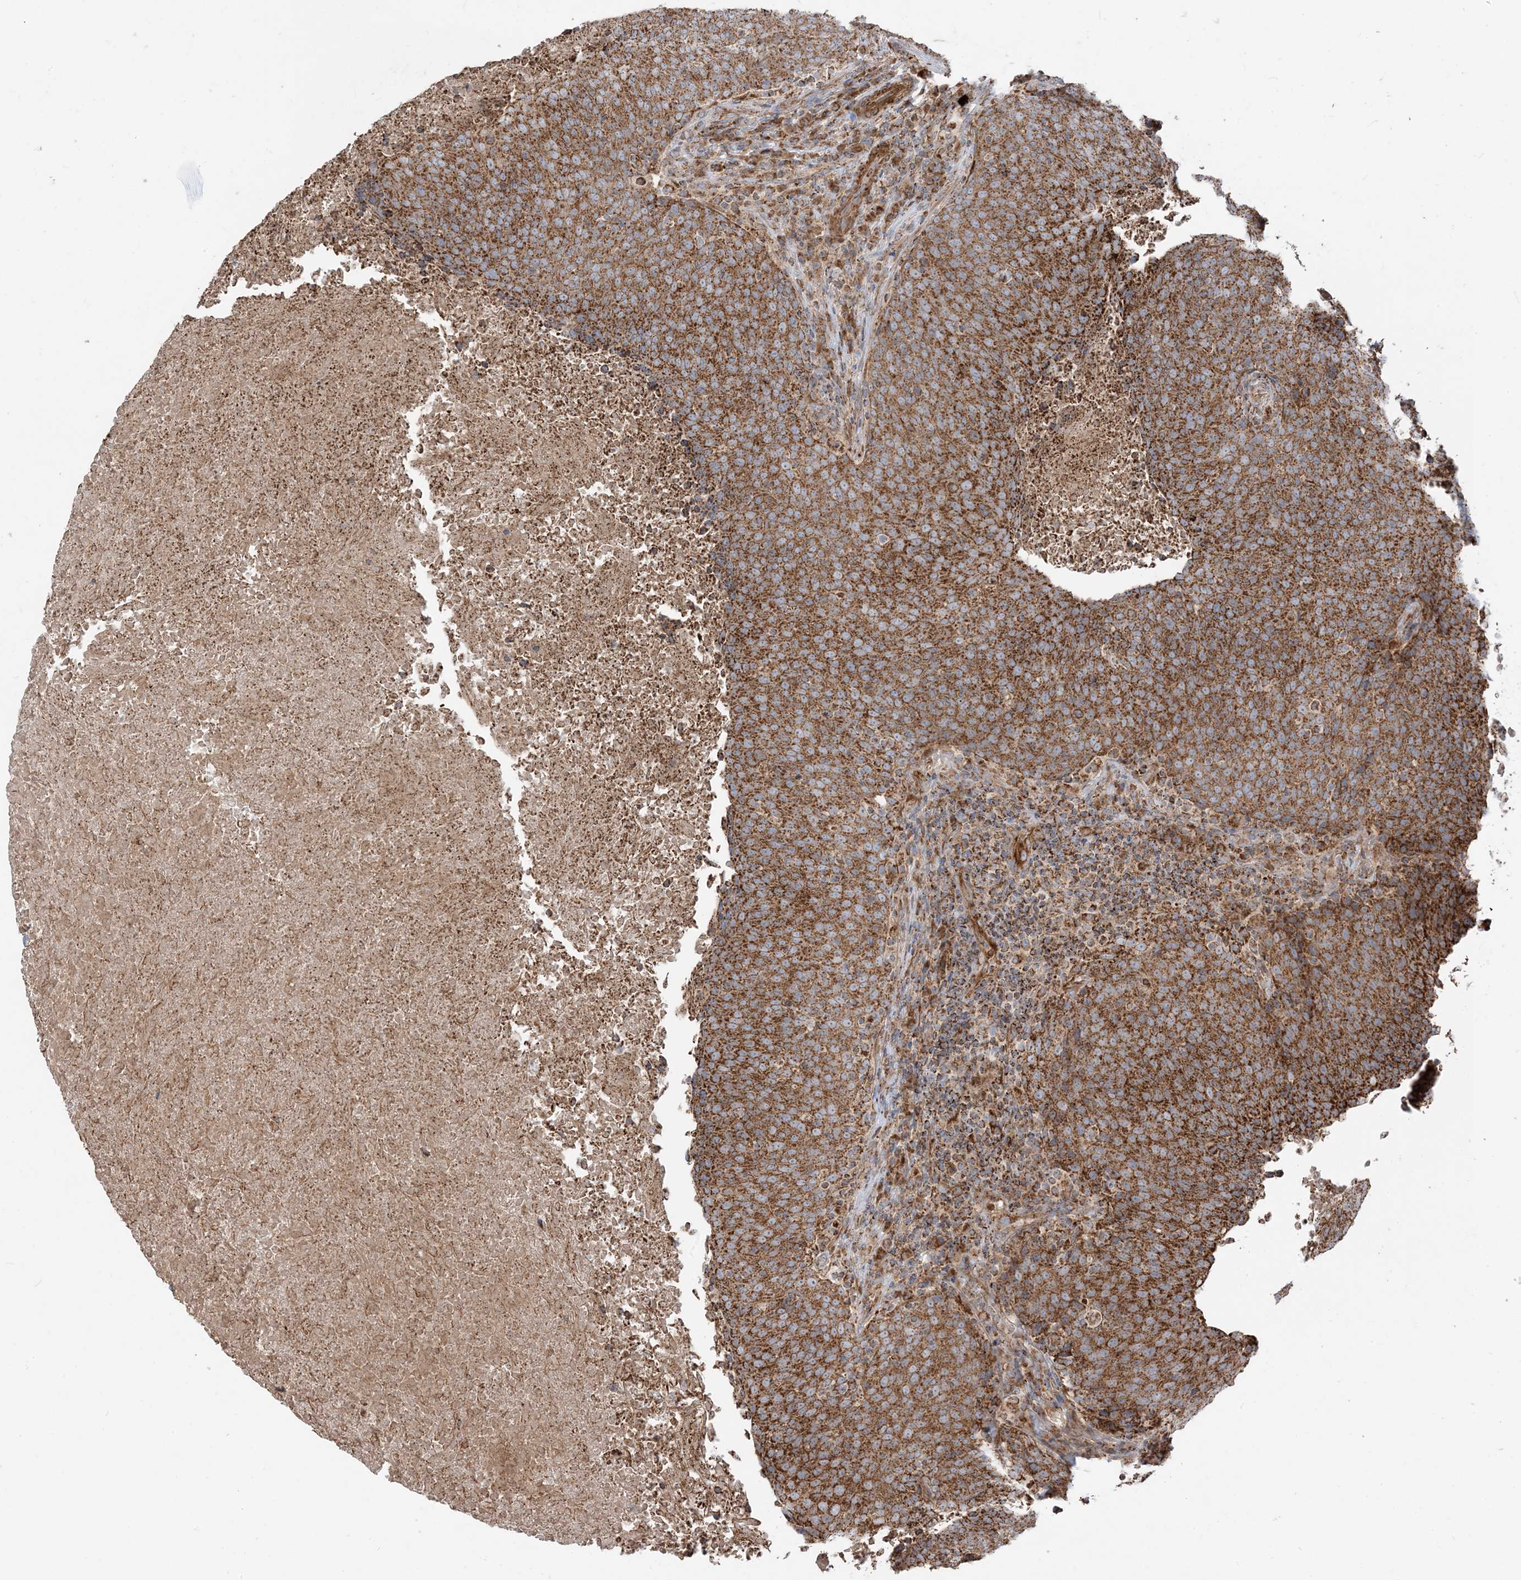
{"staining": {"intensity": "strong", "quantity": ">75%", "location": "cytoplasmic/membranous"}, "tissue": "head and neck cancer", "cell_type": "Tumor cells", "image_type": "cancer", "snomed": [{"axis": "morphology", "description": "Squamous cell carcinoma, NOS"}, {"axis": "morphology", "description": "Squamous cell carcinoma, metastatic, NOS"}, {"axis": "topography", "description": "Lymph node"}, {"axis": "topography", "description": "Head-Neck"}], "caption": "Squamous cell carcinoma (head and neck) stained for a protein (brown) displays strong cytoplasmic/membranous positive expression in about >75% of tumor cells.", "gene": "AARS2", "patient": {"sex": "male", "age": 62}}